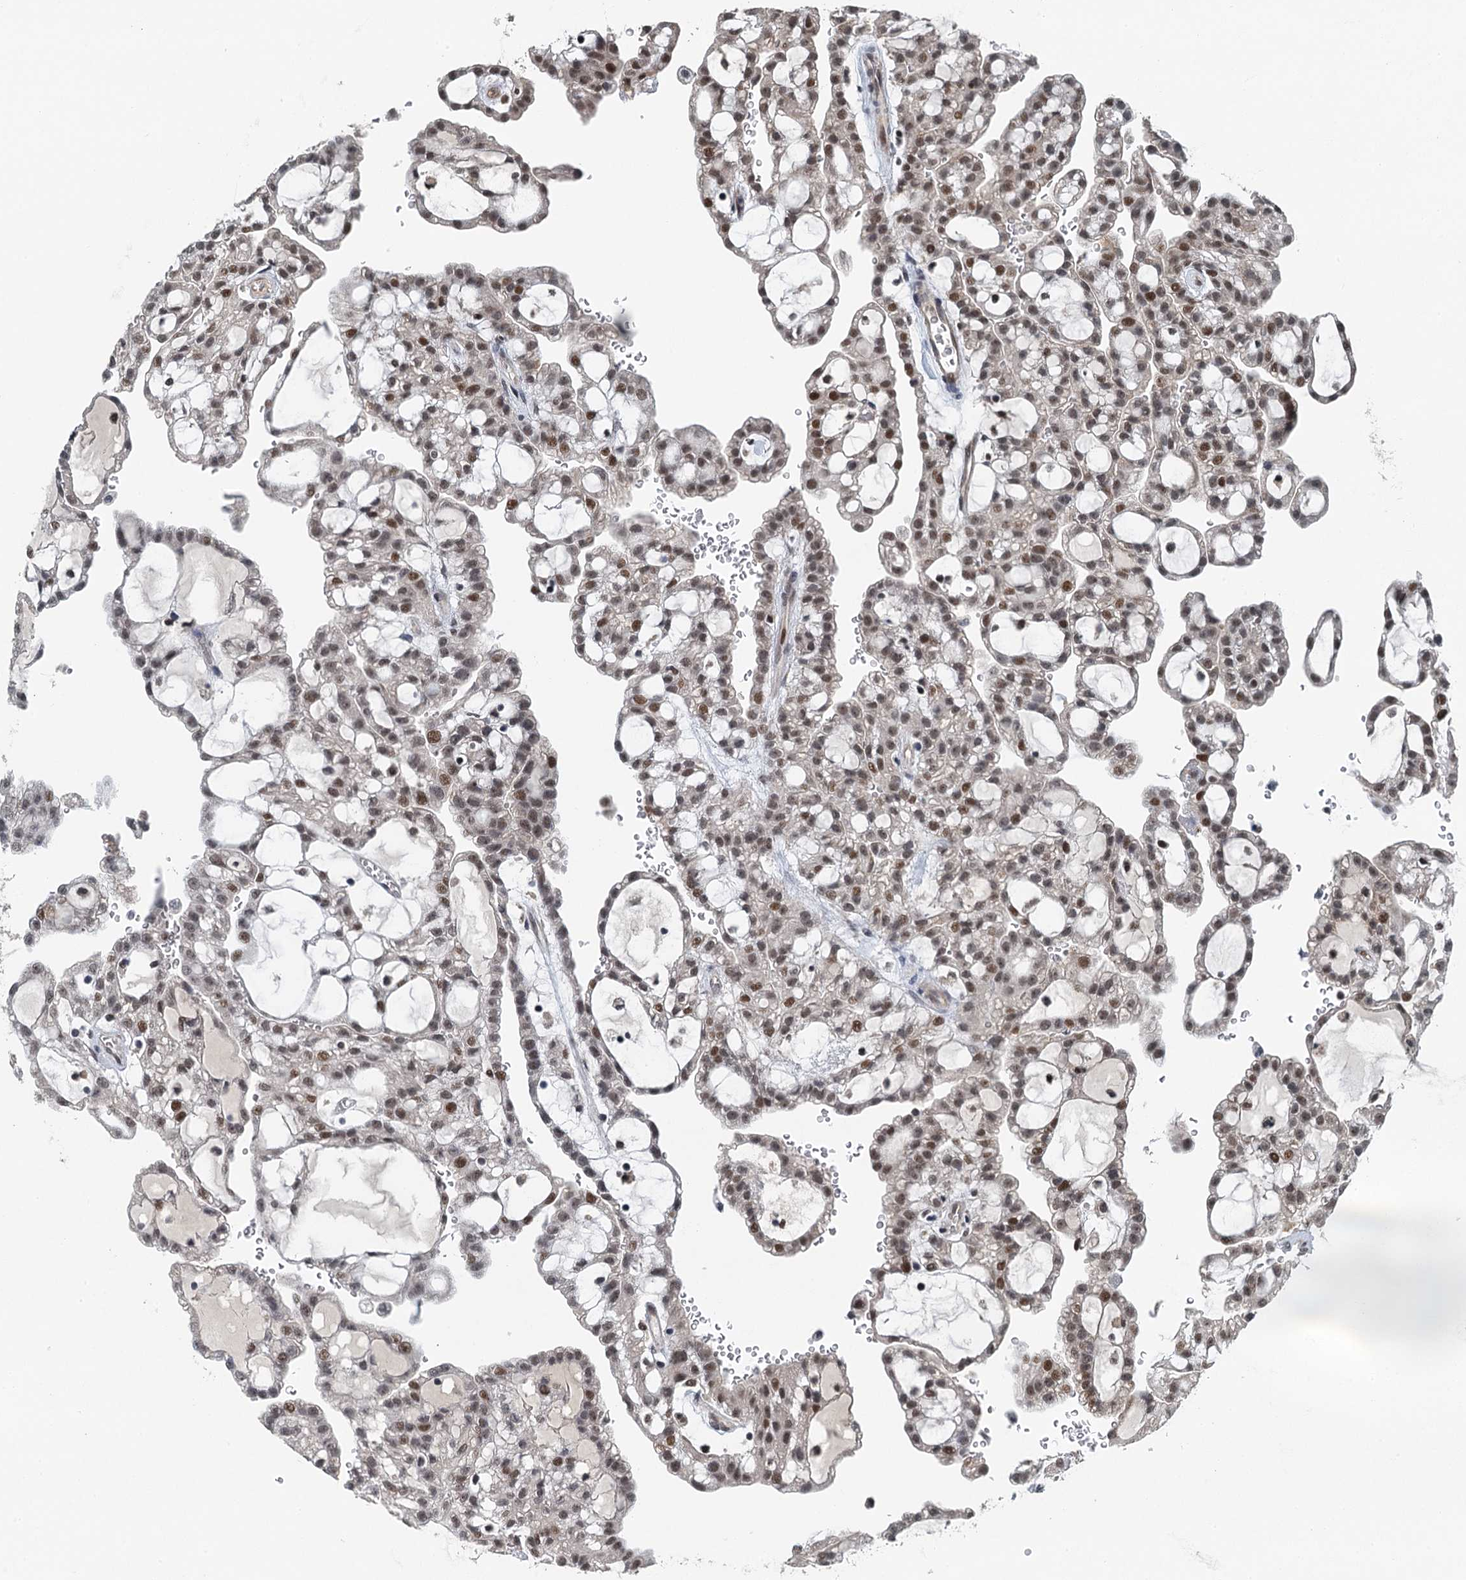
{"staining": {"intensity": "moderate", "quantity": ">75%", "location": "nuclear"}, "tissue": "renal cancer", "cell_type": "Tumor cells", "image_type": "cancer", "snomed": [{"axis": "morphology", "description": "Adenocarcinoma, NOS"}, {"axis": "topography", "description": "Kidney"}], "caption": "Renal cancer stained with DAB immunohistochemistry demonstrates medium levels of moderate nuclear positivity in about >75% of tumor cells. Using DAB (brown) and hematoxylin (blue) stains, captured at high magnification using brightfield microscopy.", "gene": "MTA3", "patient": {"sex": "male", "age": 63}}